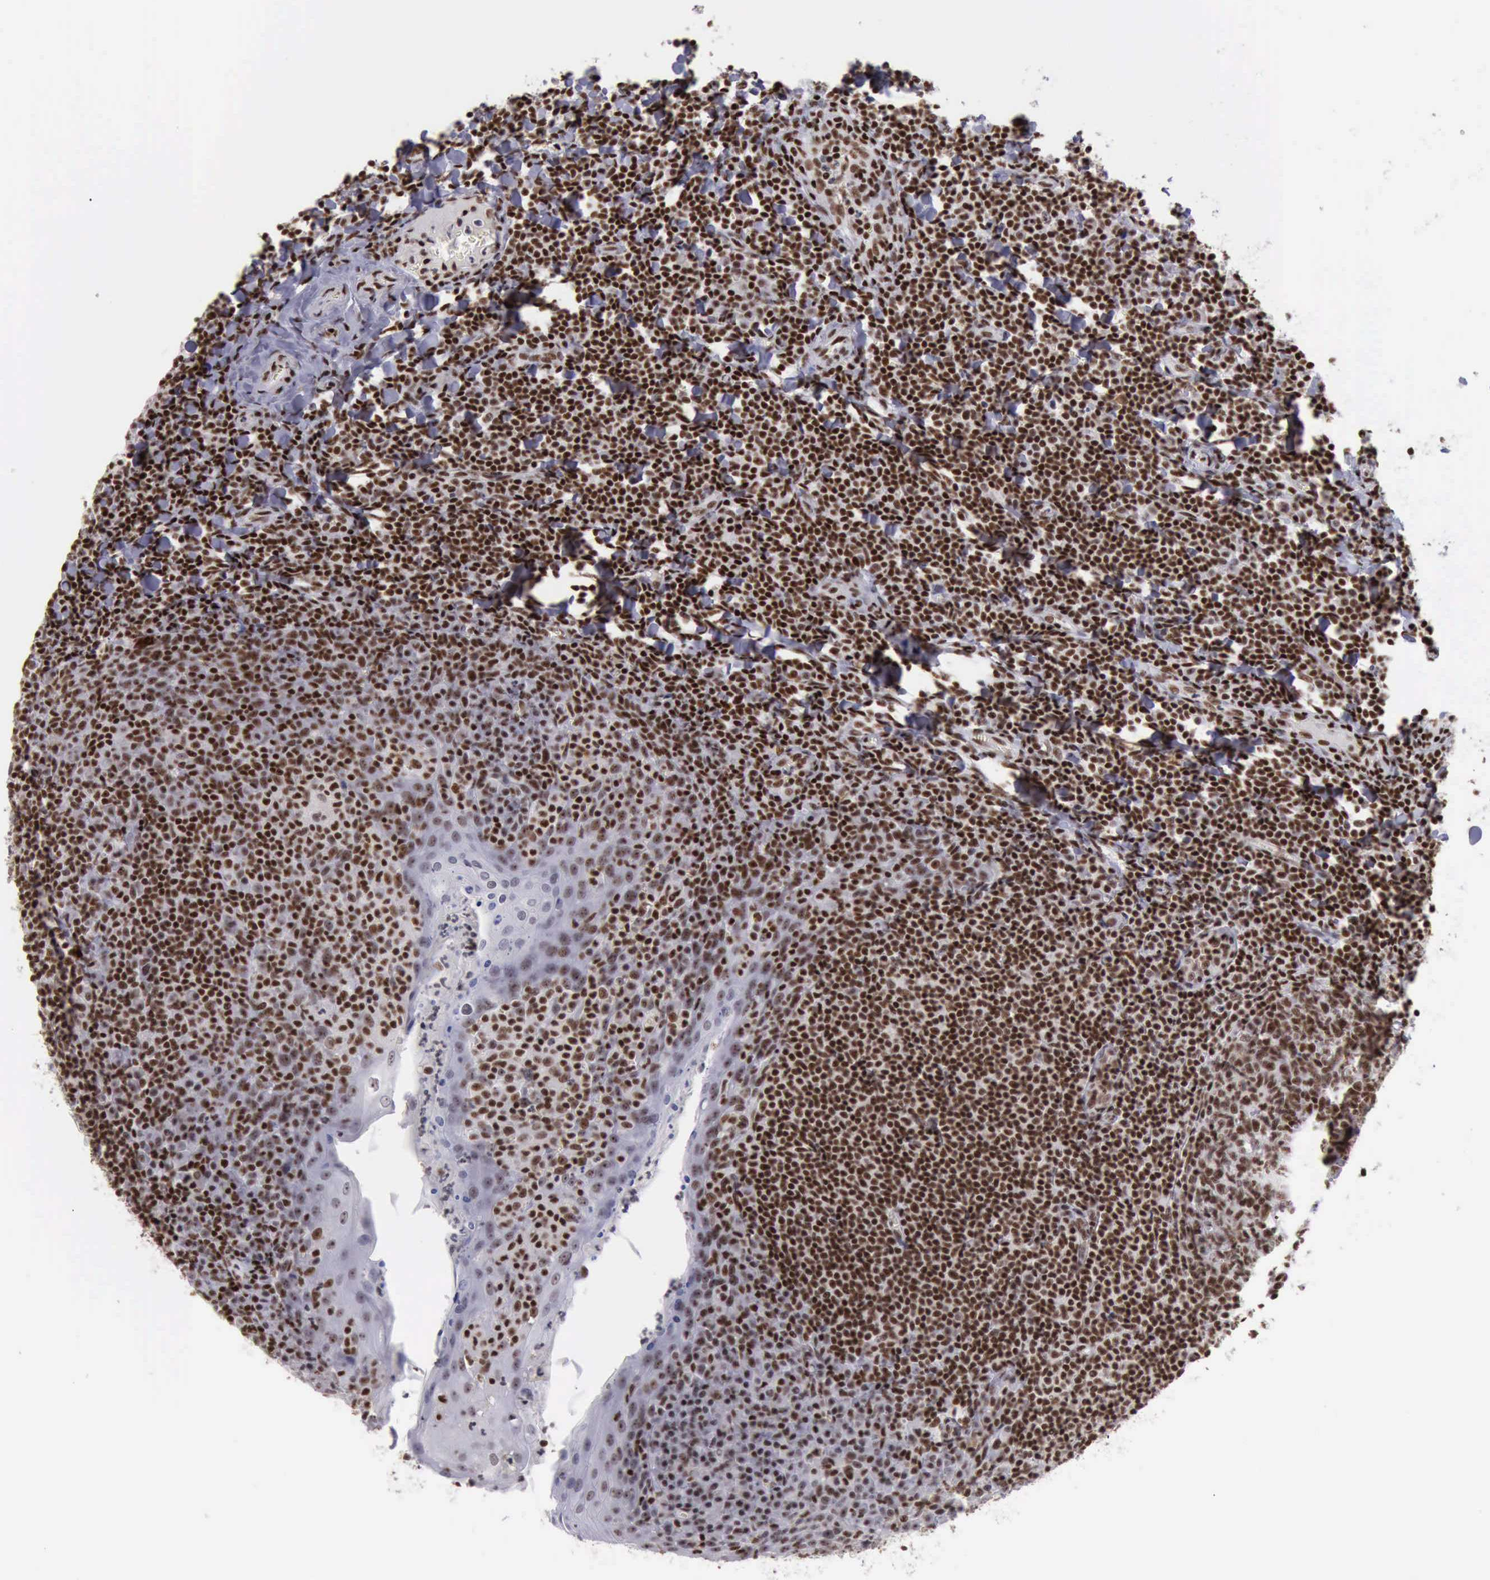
{"staining": {"intensity": "strong", "quantity": ">75%", "location": "nuclear"}, "tissue": "tonsil", "cell_type": "Germinal center cells", "image_type": "normal", "snomed": [{"axis": "morphology", "description": "Normal tissue, NOS"}, {"axis": "topography", "description": "Tonsil"}], "caption": "A micrograph of human tonsil stained for a protein exhibits strong nuclear brown staining in germinal center cells. Using DAB (3,3'-diaminobenzidine) (brown) and hematoxylin (blue) stains, captured at high magnification using brightfield microscopy.", "gene": "YY1", "patient": {"sex": "male", "age": 31}}